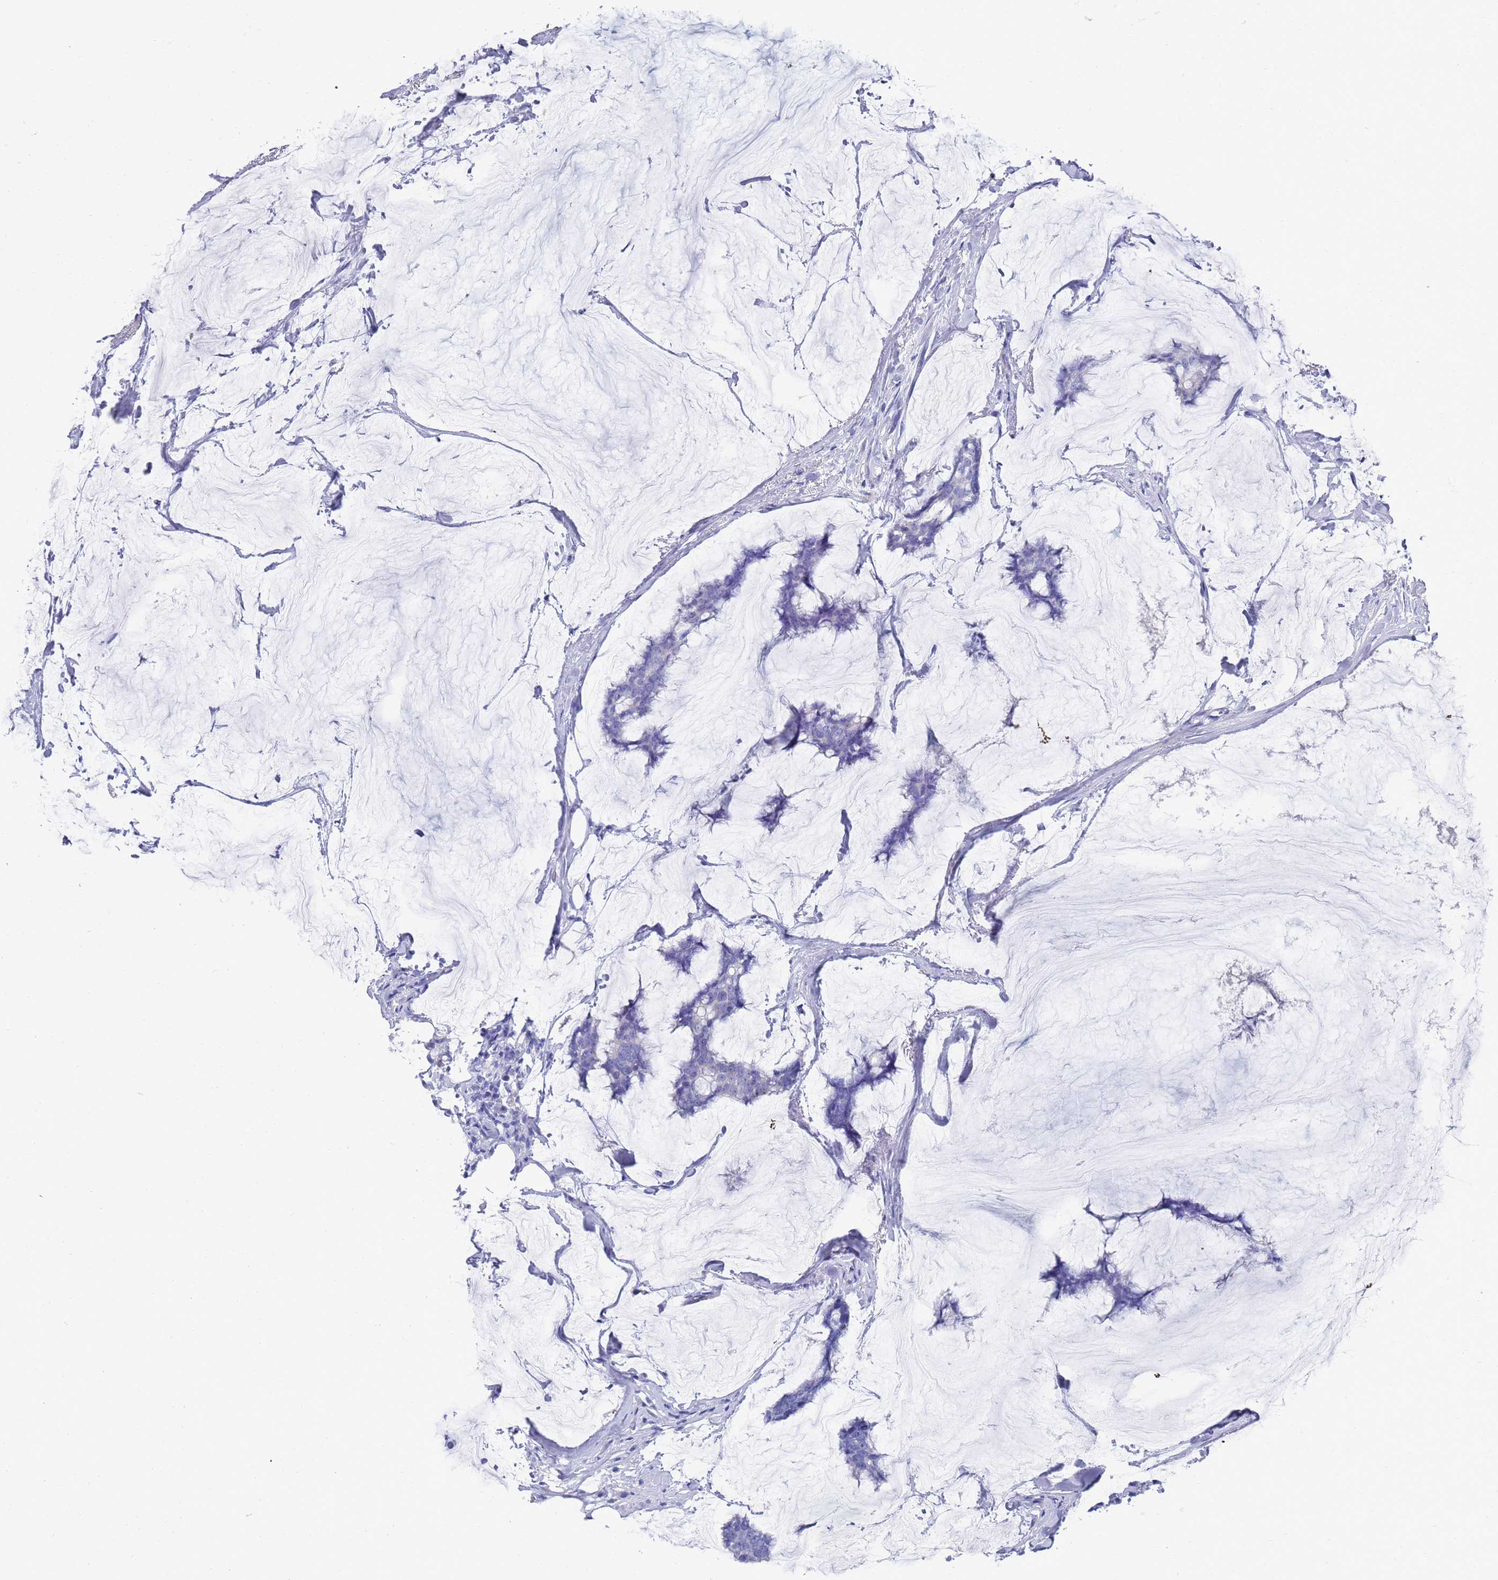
{"staining": {"intensity": "negative", "quantity": "none", "location": "none"}, "tissue": "breast cancer", "cell_type": "Tumor cells", "image_type": "cancer", "snomed": [{"axis": "morphology", "description": "Duct carcinoma"}, {"axis": "topography", "description": "Breast"}], "caption": "Tumor cells are negative for brown protein staining in breast cancer (infiltrating ductal carcinoma).", "gene": "SCAPER", "patient": {"sex": "female", "age": 93}}